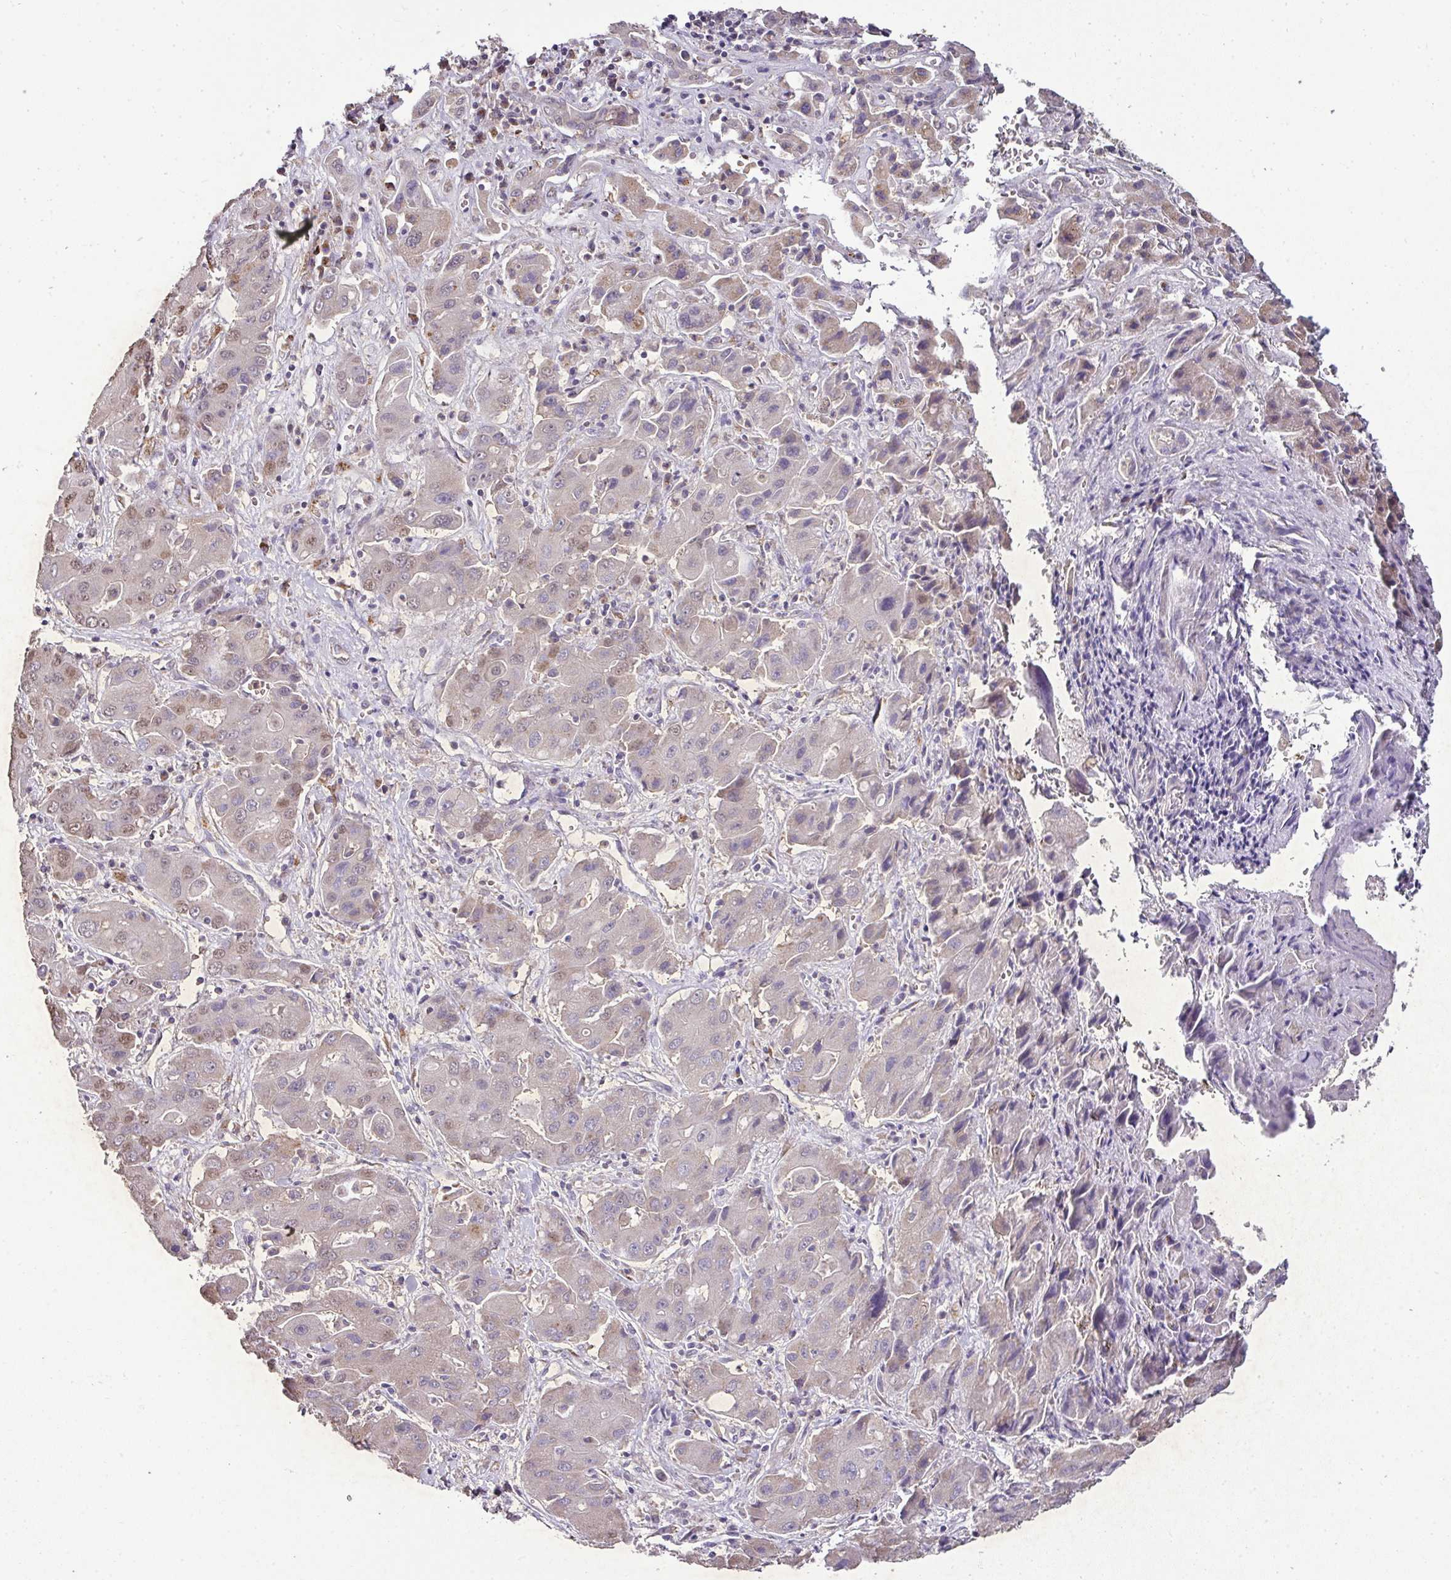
{"staining": {"intensity": "weak", "quantity": "<25%", "location": "nuclear"}, "tissue": "liver cancer", "cell_type": "Tumor cells", "image_type": "cancer", "snomed": [{"axis": "morphology", "description": "Cholangiocarcinoma"}, {"axis": "topography", "description": "Liver"}], "caption": "The micrograph exhibits no staining of tumor cells in liver cholangiocarcinoma.", "gene": "JPH2", "patient": {"sex": "male", "age": 67}}